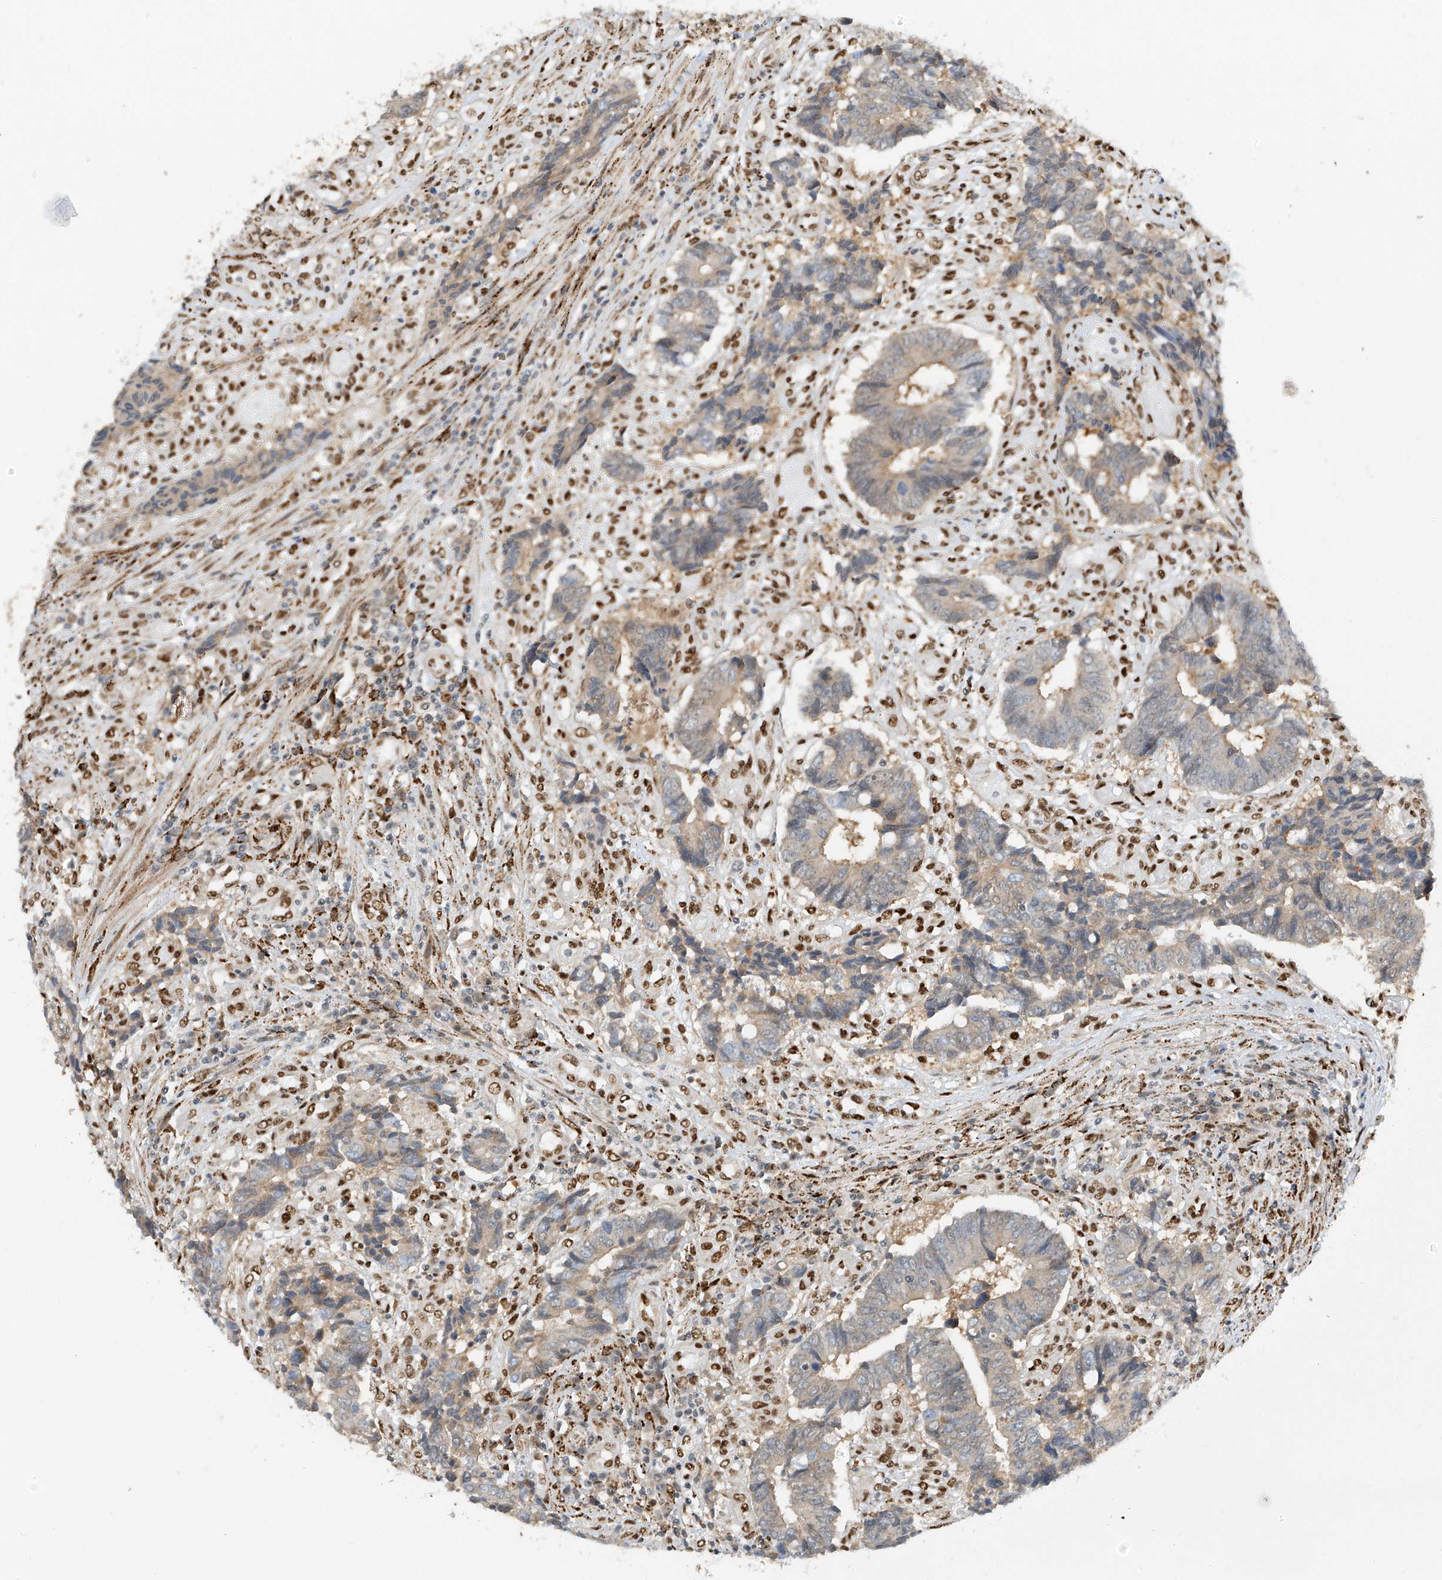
{"staining": {"intensity": "weak", "quantity": "<25%", "location": "cytoplasmic/membranous"}, "tissue": "colorectal cancer", "cell_type": "Tumor cells", "image_type": "cancer", "snomed": [{"axis": "morphology", "description": "Adenocarcinoma, NOS"}, {"axis": "topography", "description": "Rectum"}], "caption": "The micrograph exhibits no significant staining in tumor cells of colorectal adenocarcinoma.", "gene": "PM20D2", "patient": {"sex": "male", "age": 84}}